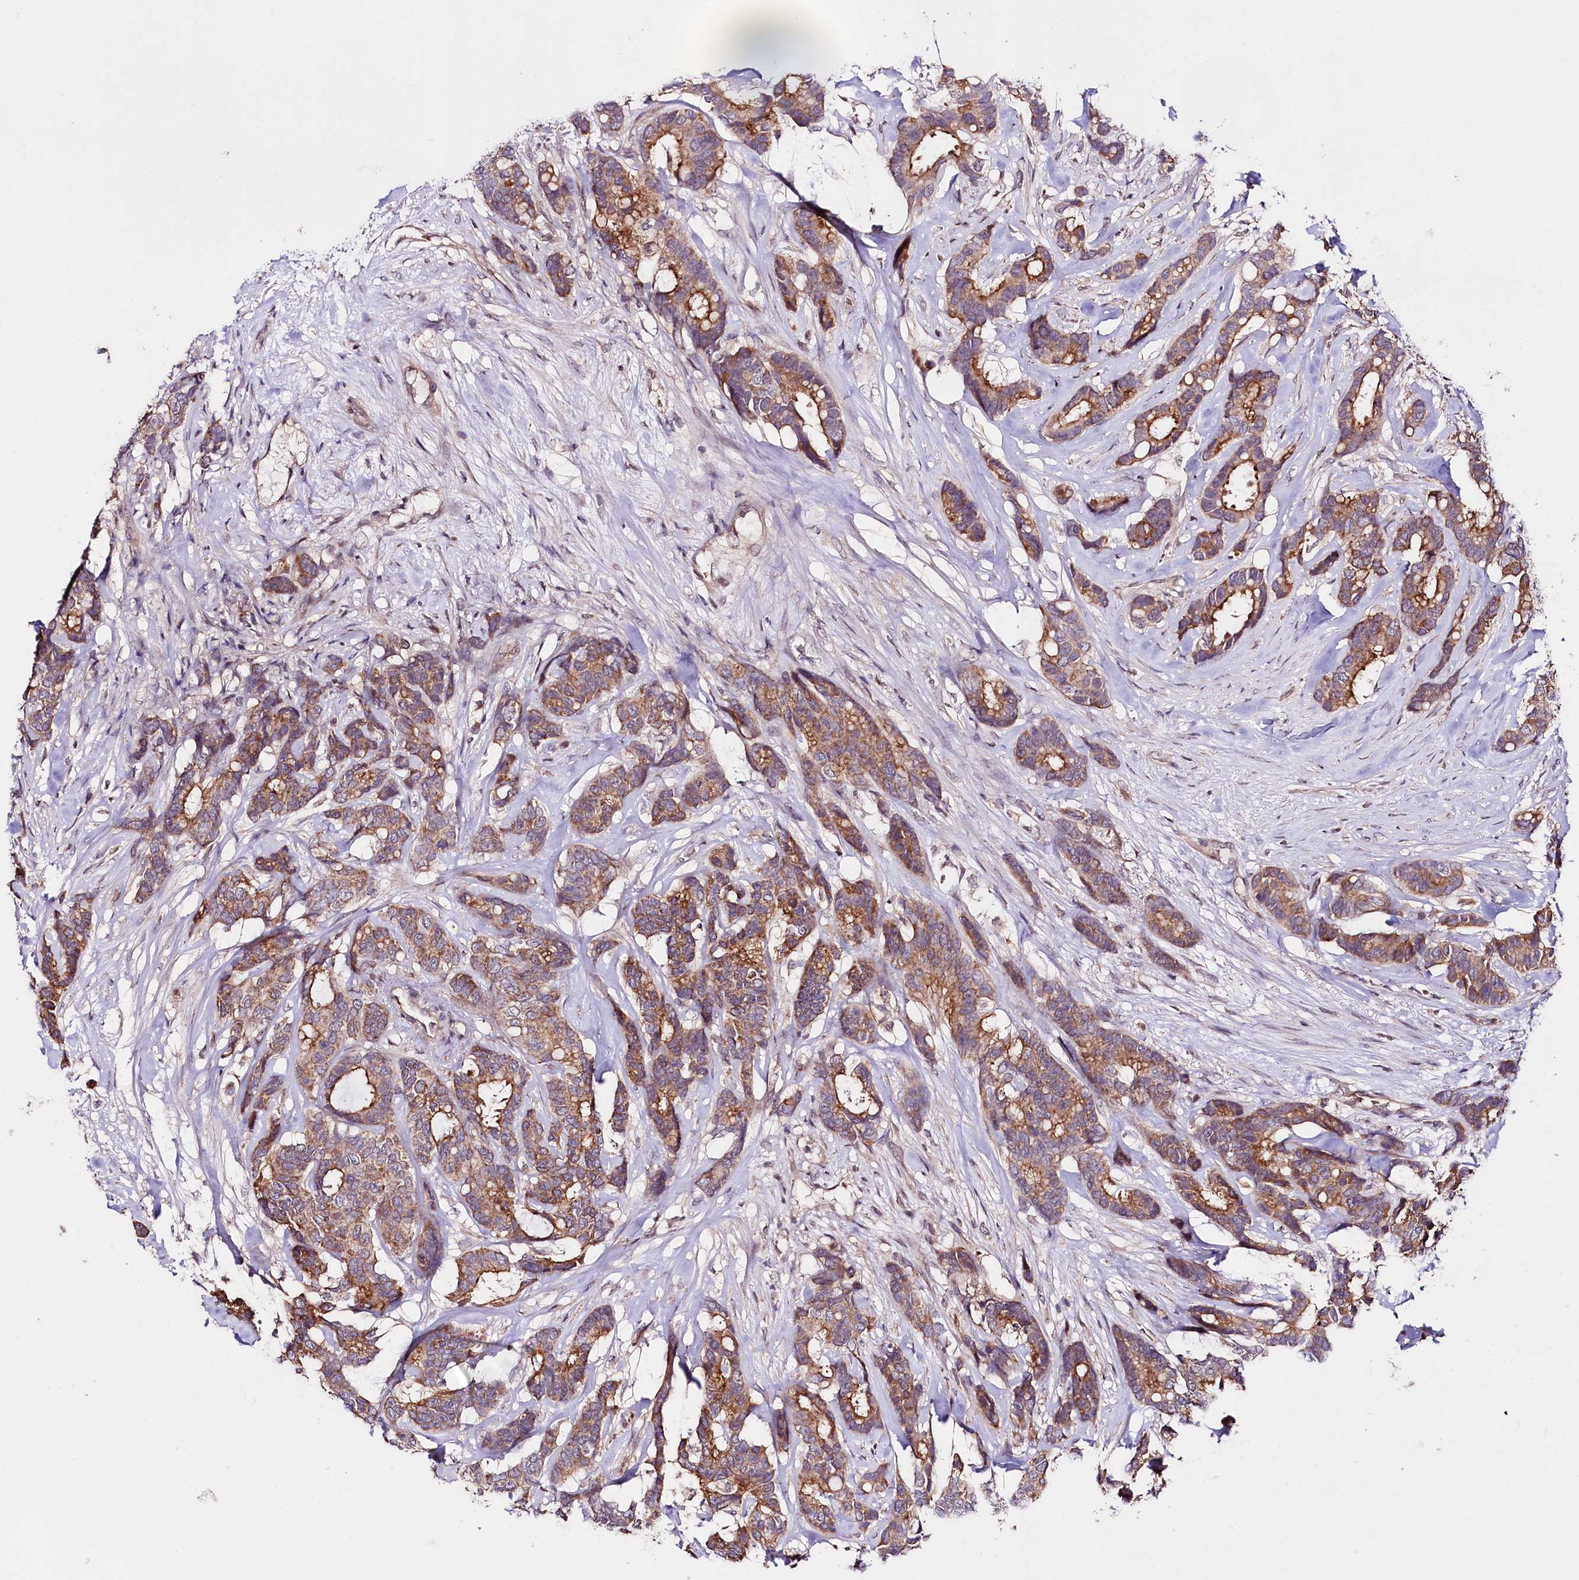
{"staining": {"intensity": "moderate", "quantity": ">75%", "location": "cytoplasmic/membranous"}, "tissue": "breast cancer", "cell_type": "Tumor cells", "image_type": "cancer", "snomed": [{"axis": "morphology", "description": "Duct carcinoma"}, {"axis": "topography", "description": "Breast"}], "caption": "Moderate cytoplasmic/membranous staining is identified in approximately >75% of tumor cells in intraductal carcinoma (breast). (brown staining indicates protein expression, while blue staining denotes nuclei).", "gene": "TAFAZZIN", "patient": {"sex": "female", "age": 87}}